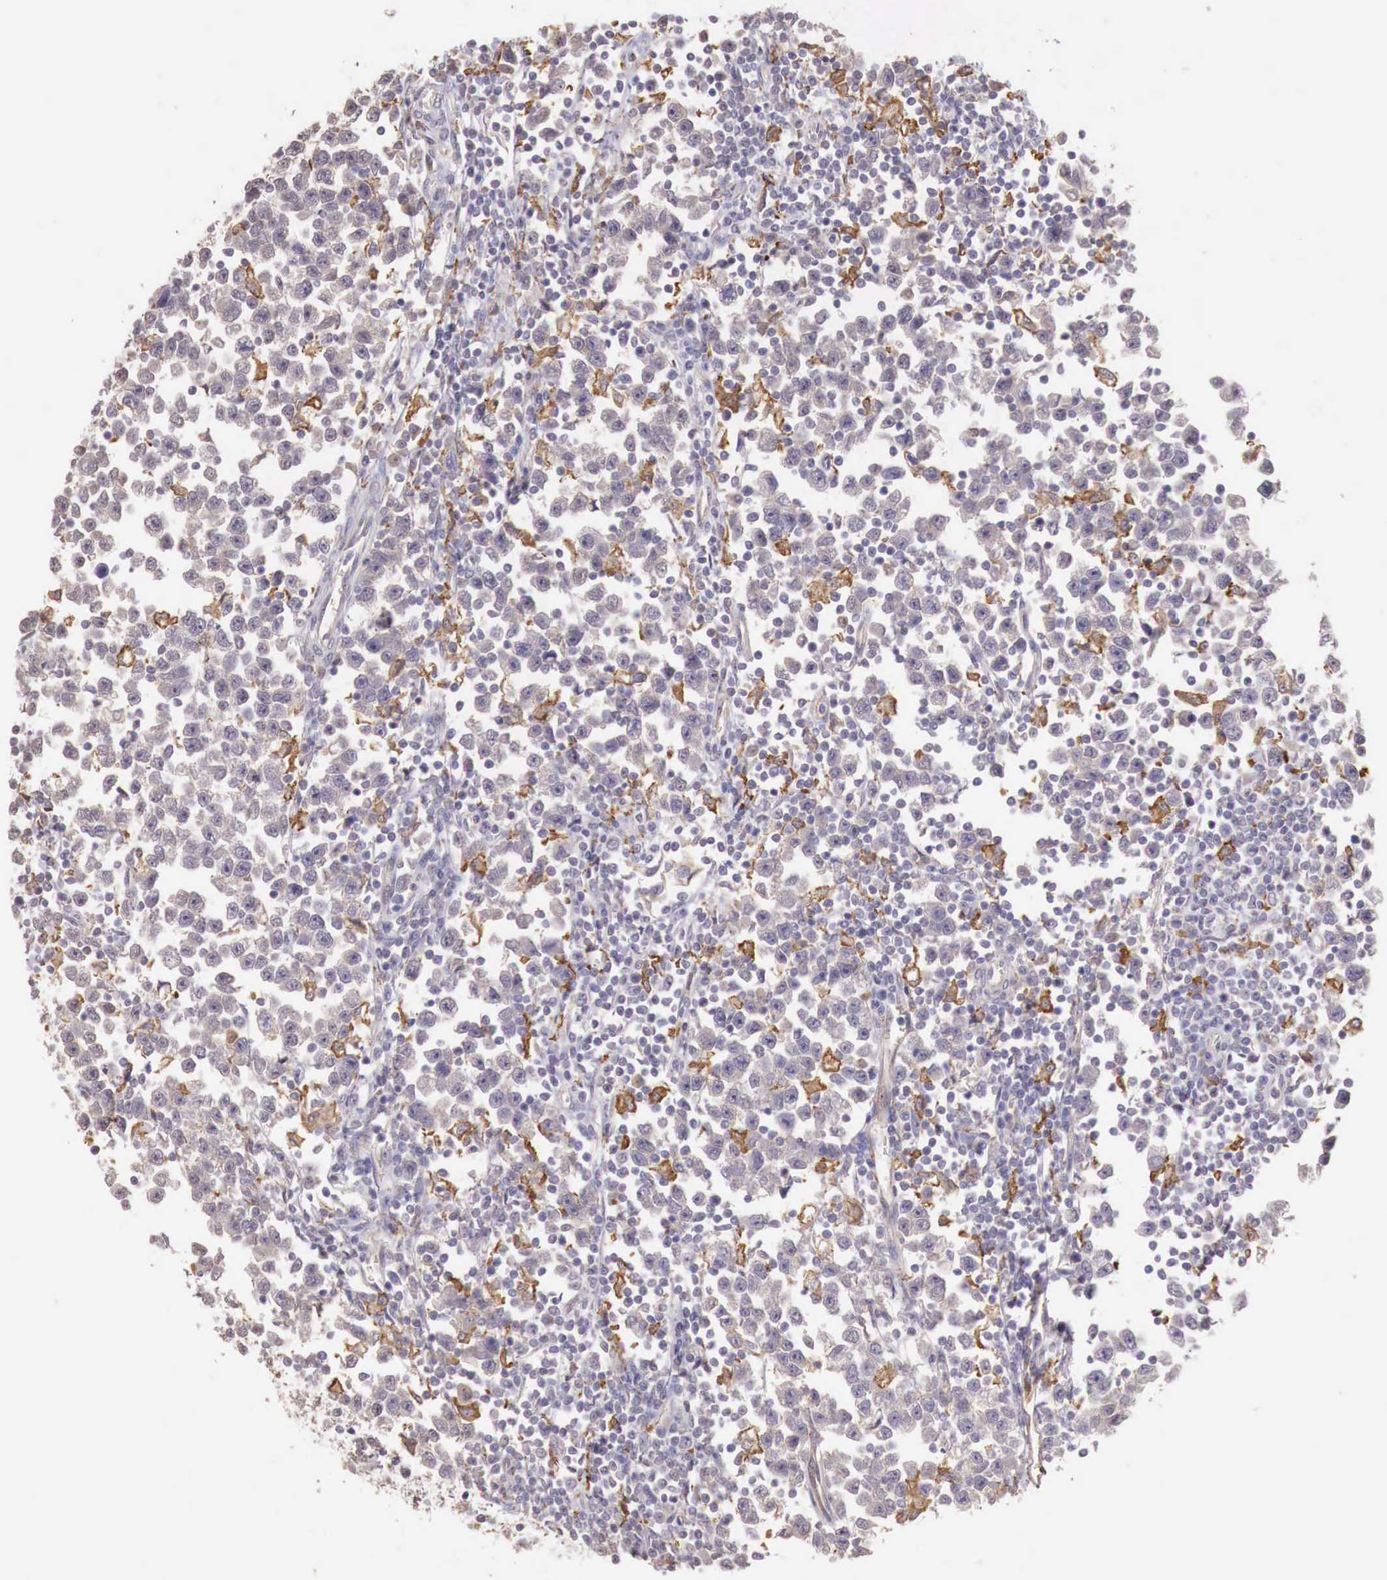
{"staining": {"intensity": "negative", "quantity": "none", "location": "none"}, "tissue": "testis cancer", "cell_type": "Tumor cells", "image_type": "cancer", "snomed": [{"axis": "morphology", "description": "Seminoma, NOS"}, {"axis": "topography", "description": "Testis"}], "caption": "The immunohistochemistry (IHC) image has no significant positivity in tumor cells of testis seminoma tissue.", "gene": "CHRDL1", "patient": {"sex": "male", "age": 43}}